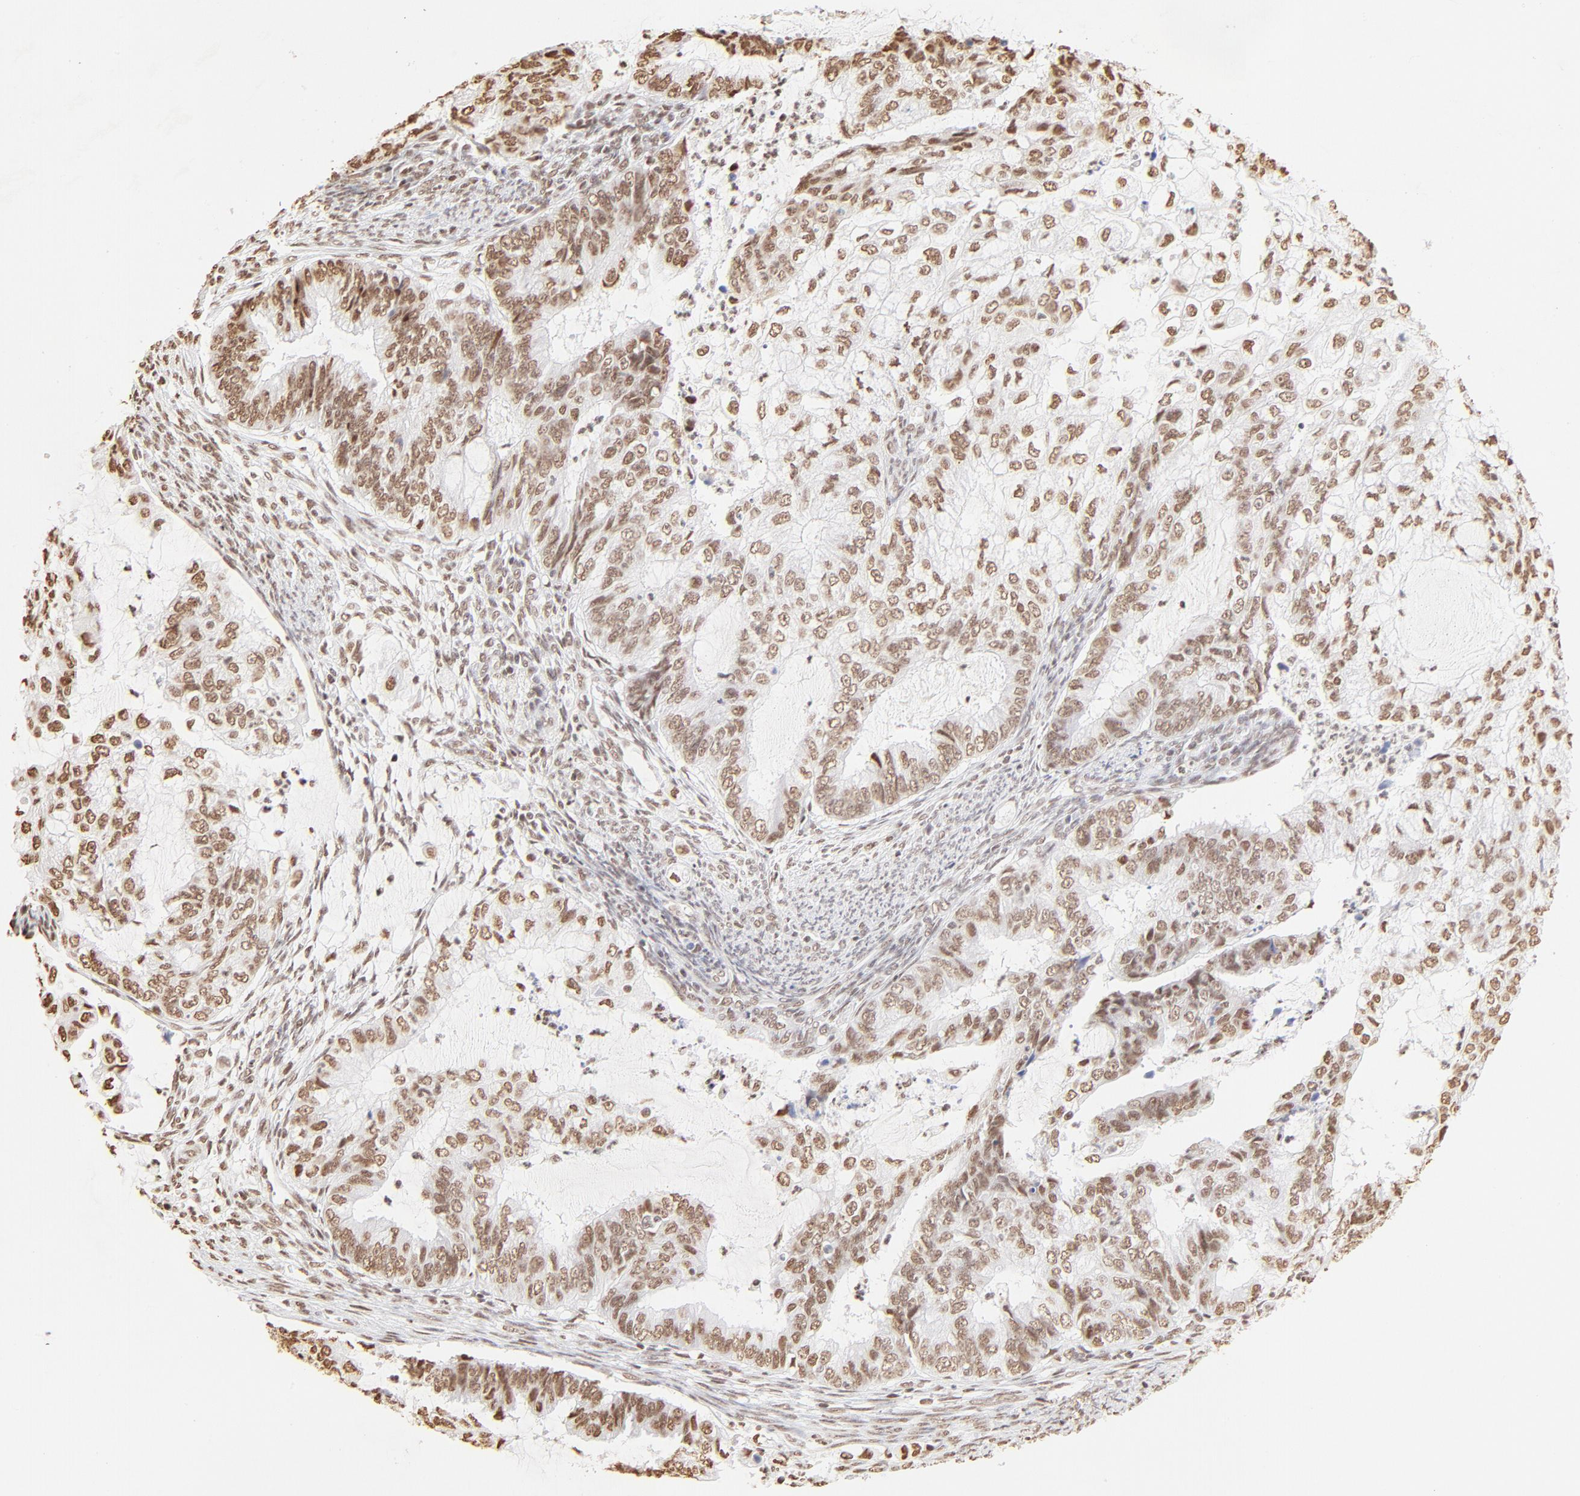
{"staining": {"intensity": "moderate", "quantity": ">75%", "location": "nuclear"}, "tissue": "endometrial cancer", "cell_type": "Tumor cells", "image_type": "cancer", "snomed": [{"axis": "morphology", "description": "Adenocarcinoma, NOS"}, {"axis": "topography", "description": "Endometrium"}], "caption": "This histopathology image shows immunohistochemistry (IHC) staining of human endometrial cancer (adenocarcinoma), with medium moderate nuclear staining in about >75% of tumor cells.", "gene": "ZNF540", "patient": {"sex": "female", "age": 75}}